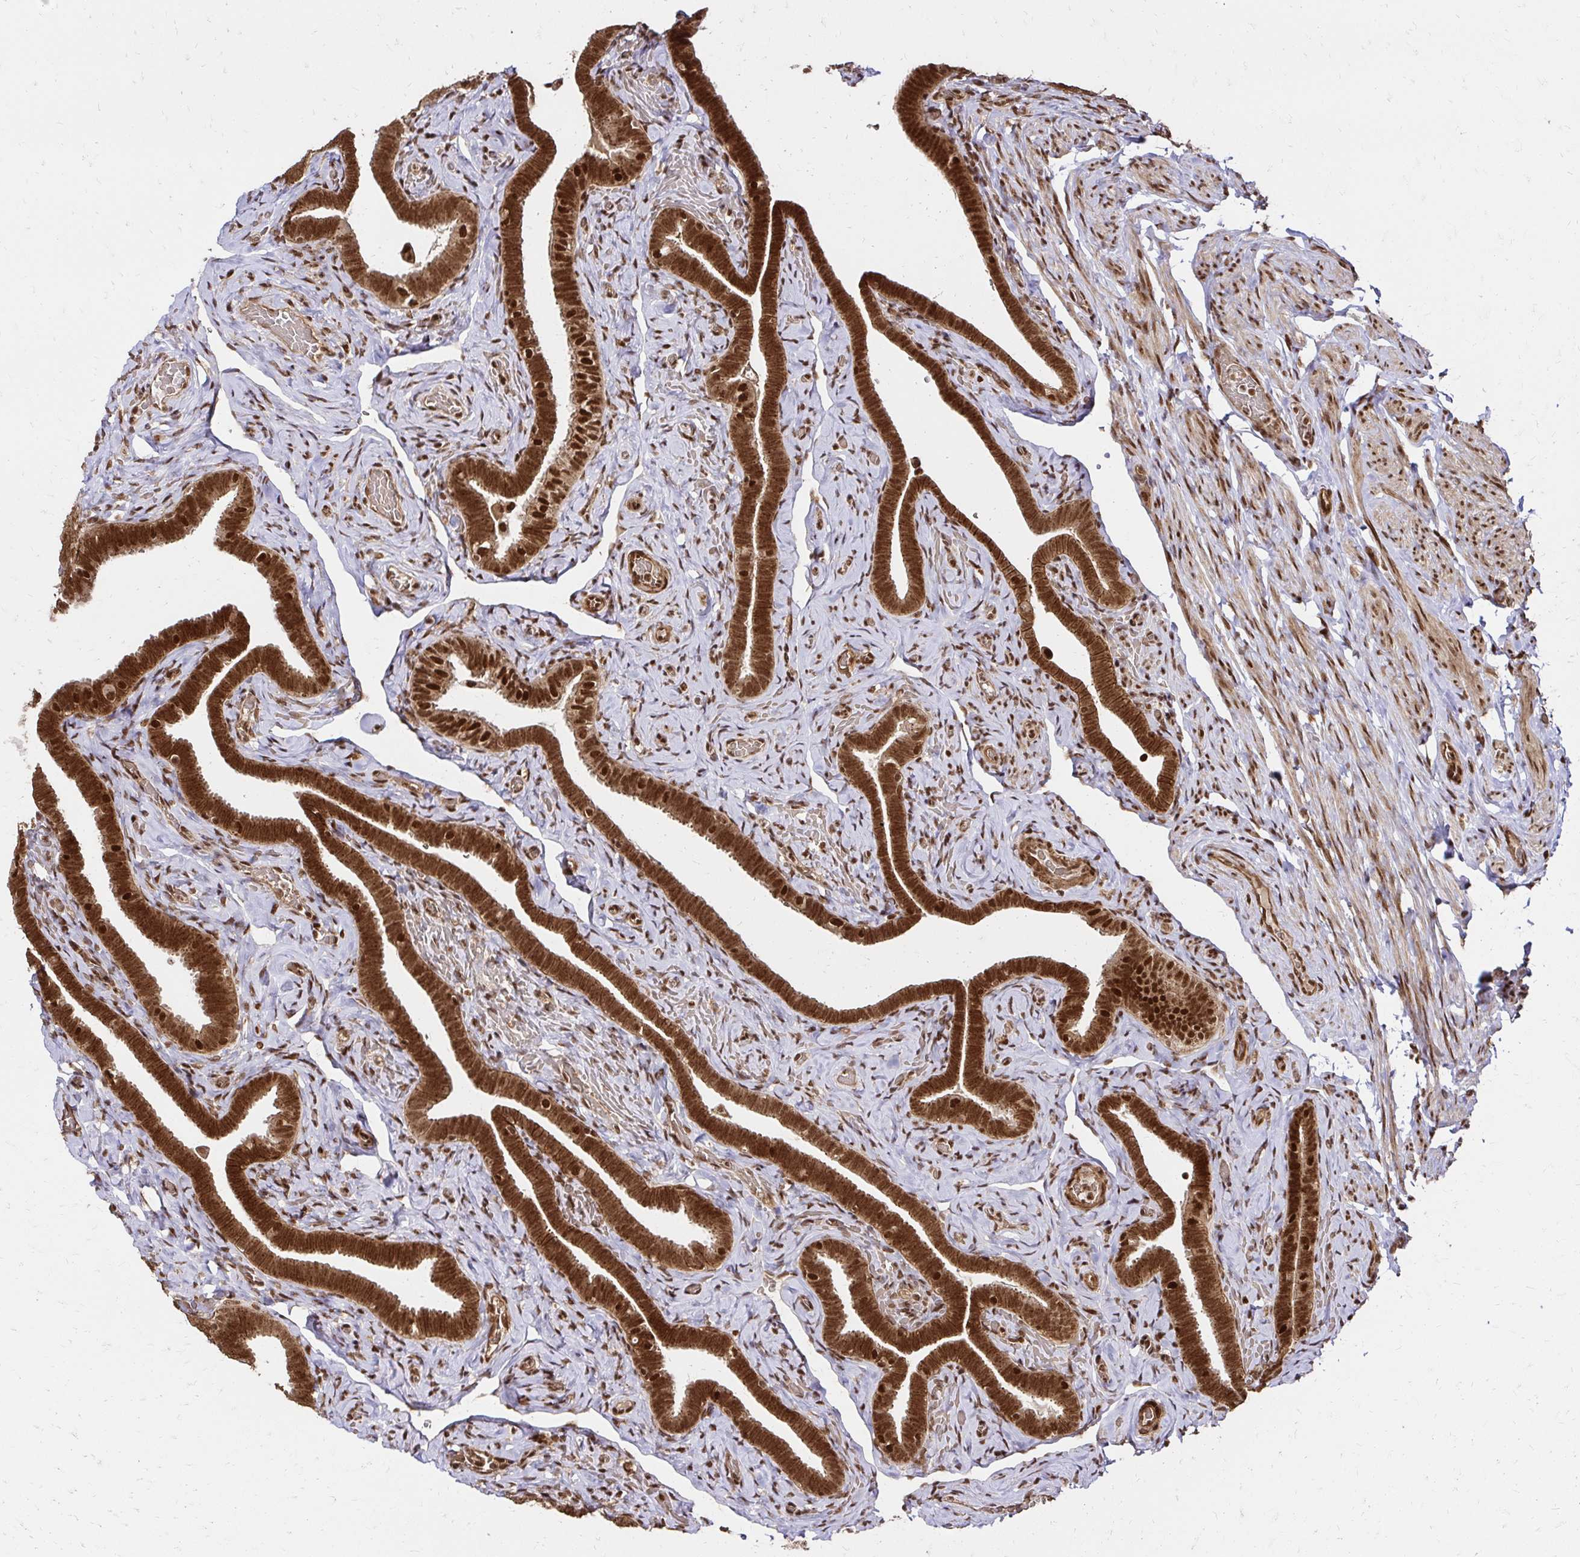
{"staining": {"intensity": "strong", "quantity": ">75%", "location": "cytoplasmic/membranous,nuclear"}, "tissue": "fallopian tube", "cell_type": "Glandular cells", "image_type": "normal", "snomed": [{"axis": "morphology", "description": "Normal tissue, NOS"}, {"axis": "topography", "description": "Fallopian tube"}], "caption": "Immunohistochemical staining of unremarkable fallopian tube shows >75% levels of strong cytoplasmic/membranous,nuclear protein staining in approximately >75% of glandular cells.", "gene": "GLYR1", "patient": {"sex": "female", "age": 69}}